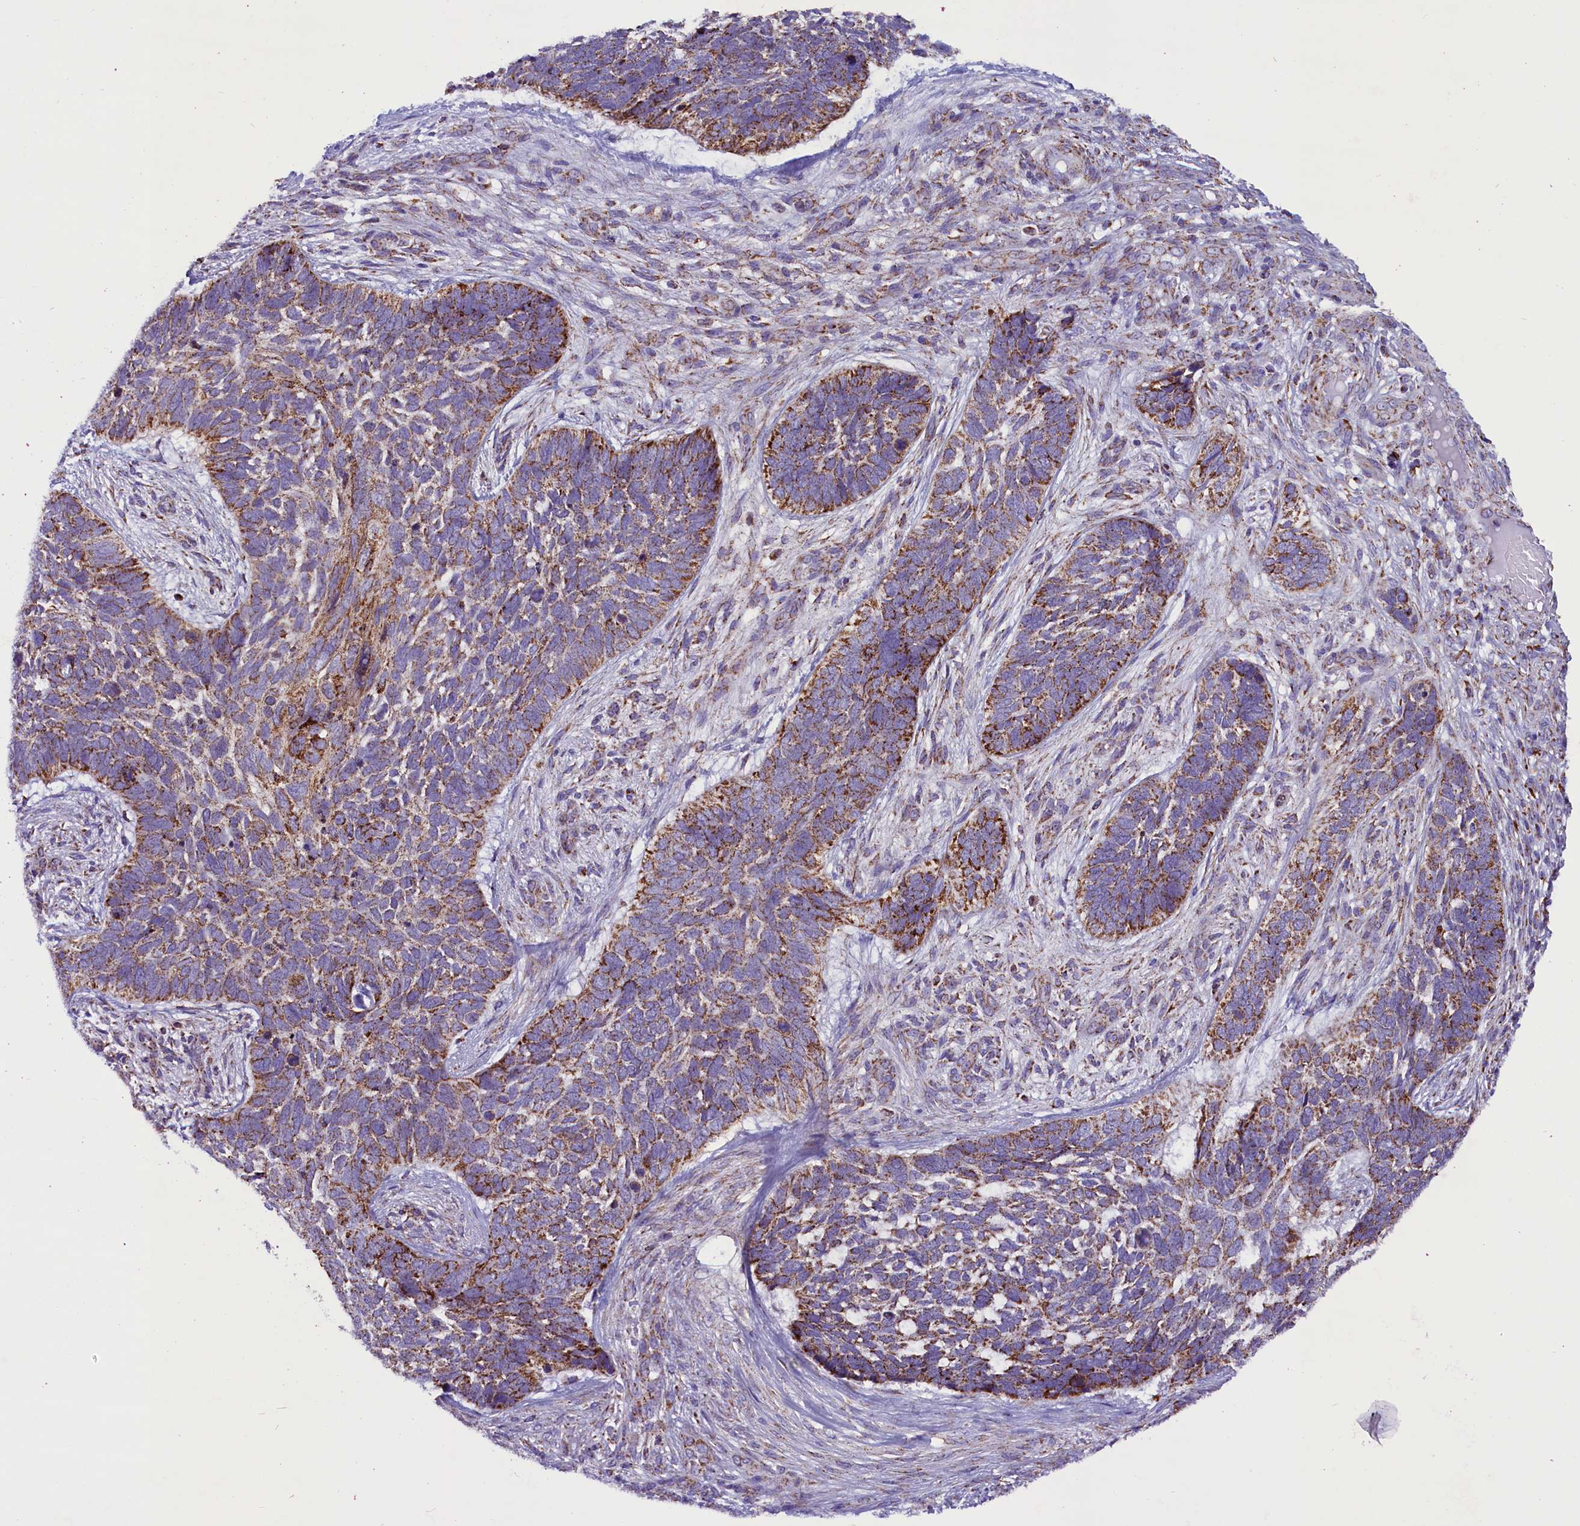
{"staining": {"intensity": "moderate", "quantity": "25%-75%", "location": "cytoplasmic/membranous"}, "tissue": "skin cancer", "cell_type": "Tumor cells", "image_type": "cancer", "snomed": [{"axis": "morphology", "description": "Basal cell carcinoma"}, {"axis": "topography", "description": "Skin"}], "caption": "IHC image of human basal cell carcinoma (skin) stained for a protein (brown), which exhibits medium levels of moderate cytoplasmic/membranous staining in approximately 25%-75% of tumor cells.", "gene": "ICA1L", "patient": {"sex": "male", "age": 88}}